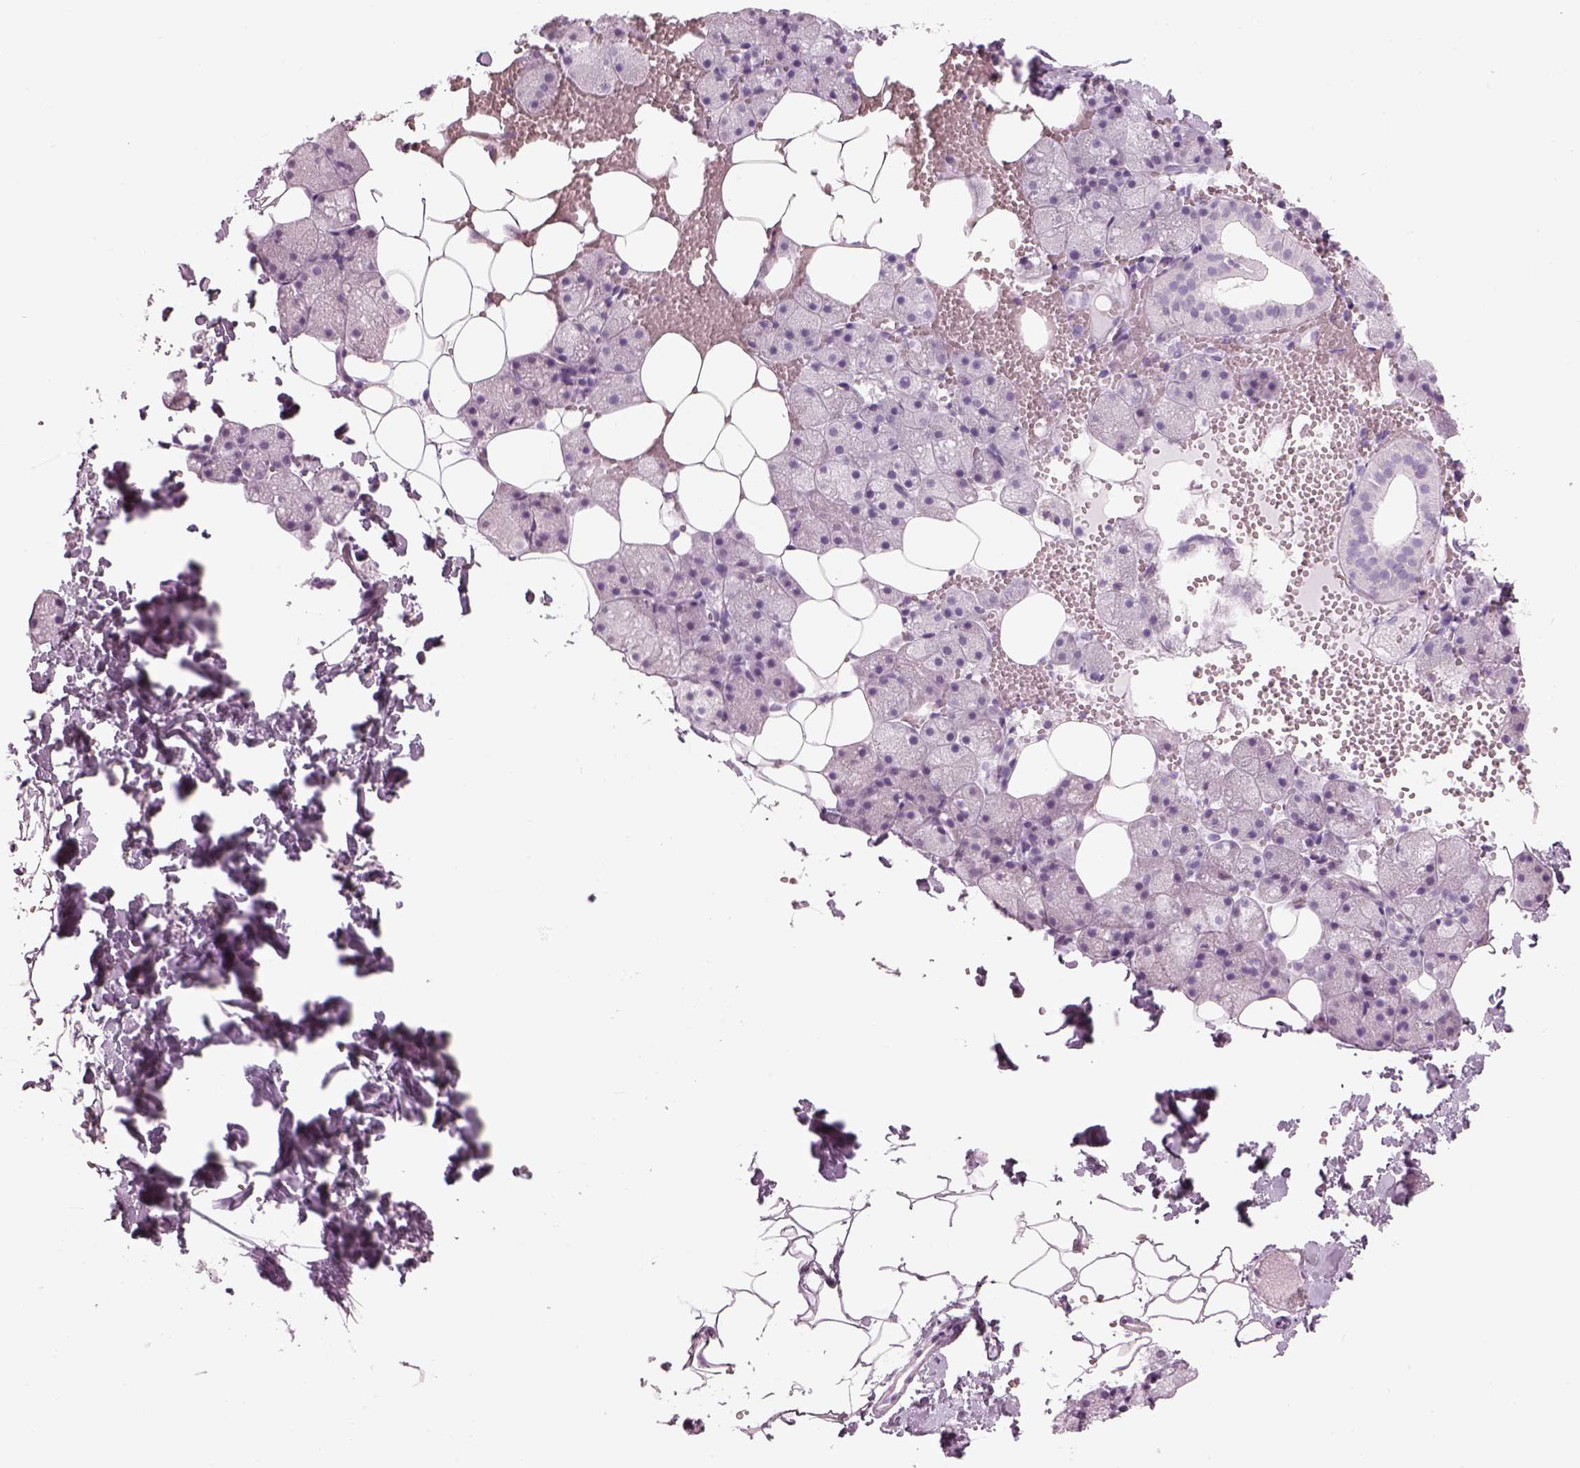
{"staining": {"intensity": "negative", "quantity": "none", "location": "none"}, "tissue": "salivary gland", "cell_type": "Glandular cells", "image_type": "normal", "snomed": [{"axis": "morphology", "description": "Normal tissue, NOS"}, {"axis": "topography", "description": "Salivary gland"}], "caption": "This photomicrograph is of unremarkable salivary gland stained with IHC to label a protein in brown with the nuclei are counter-stained blue. There is no positivity in glandular cells. (Immunohistochemistry (ihc), brightfield microscopy, high magnification).", "gene": "SAG", "patient": {"sex": "male", "age": 38}}